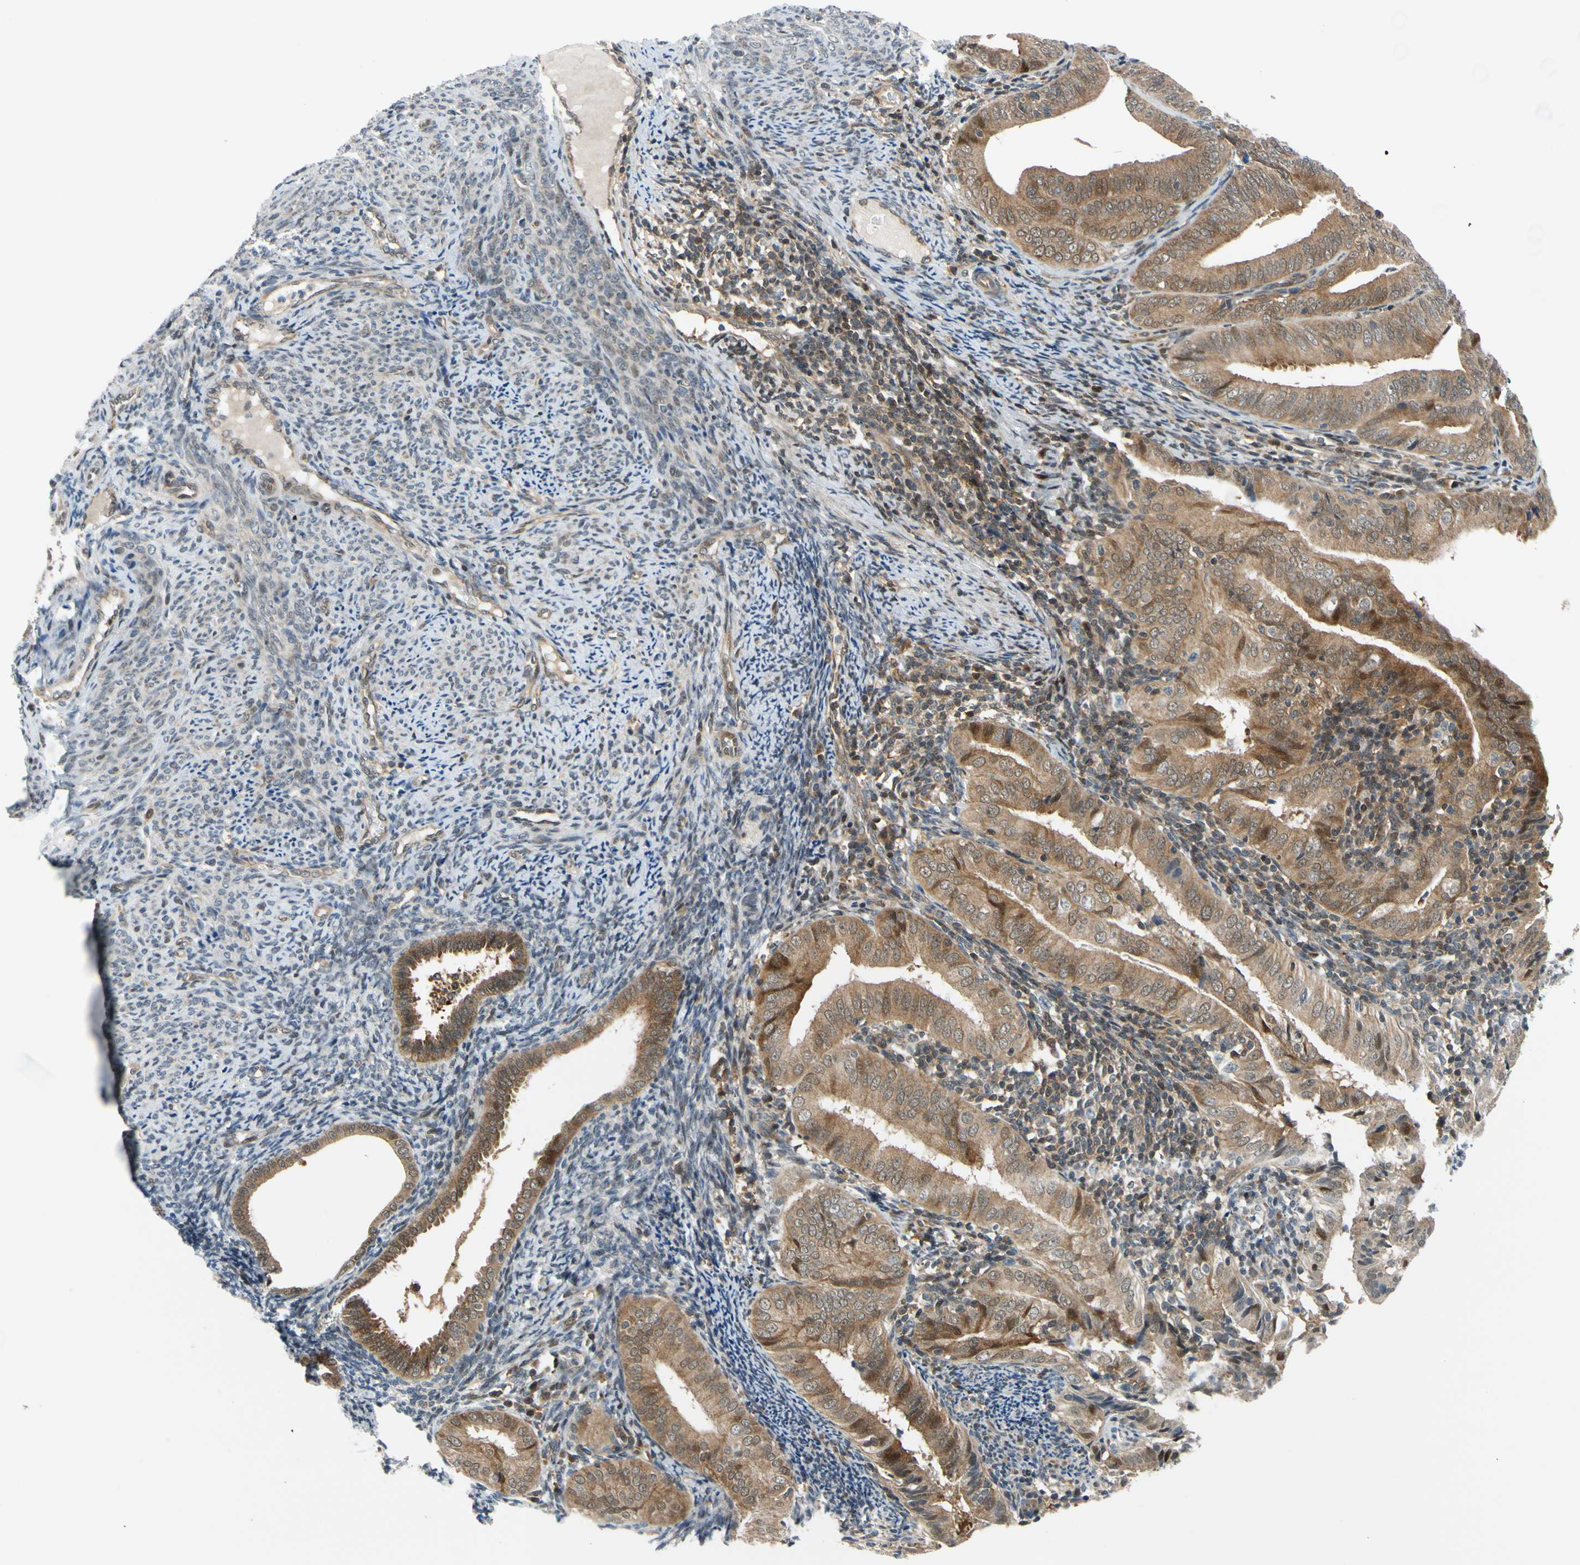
{"staining": {"intensity": "moderate", "quantity": ">75%", "location": "cytoplasmic/membranous"}, "tissue": "endometrial cancer", "cell_type": "Tumor cells", "image_type": "cancer", "snomed": [{"axis": "morphology", "description": "Adenocarcinoma, NOS"}, {"axis": "topography", "description": "Endometrium"}], "caption": "The photomicrograph demonstrates staining of endometrial cancer (adenocarcinoma), revealing moderate cytoplasmic/membranous protein expression (brown color) within tumor cells.", "gene": "MAPK9", "patient": {"sex": "female", "age": 58}}